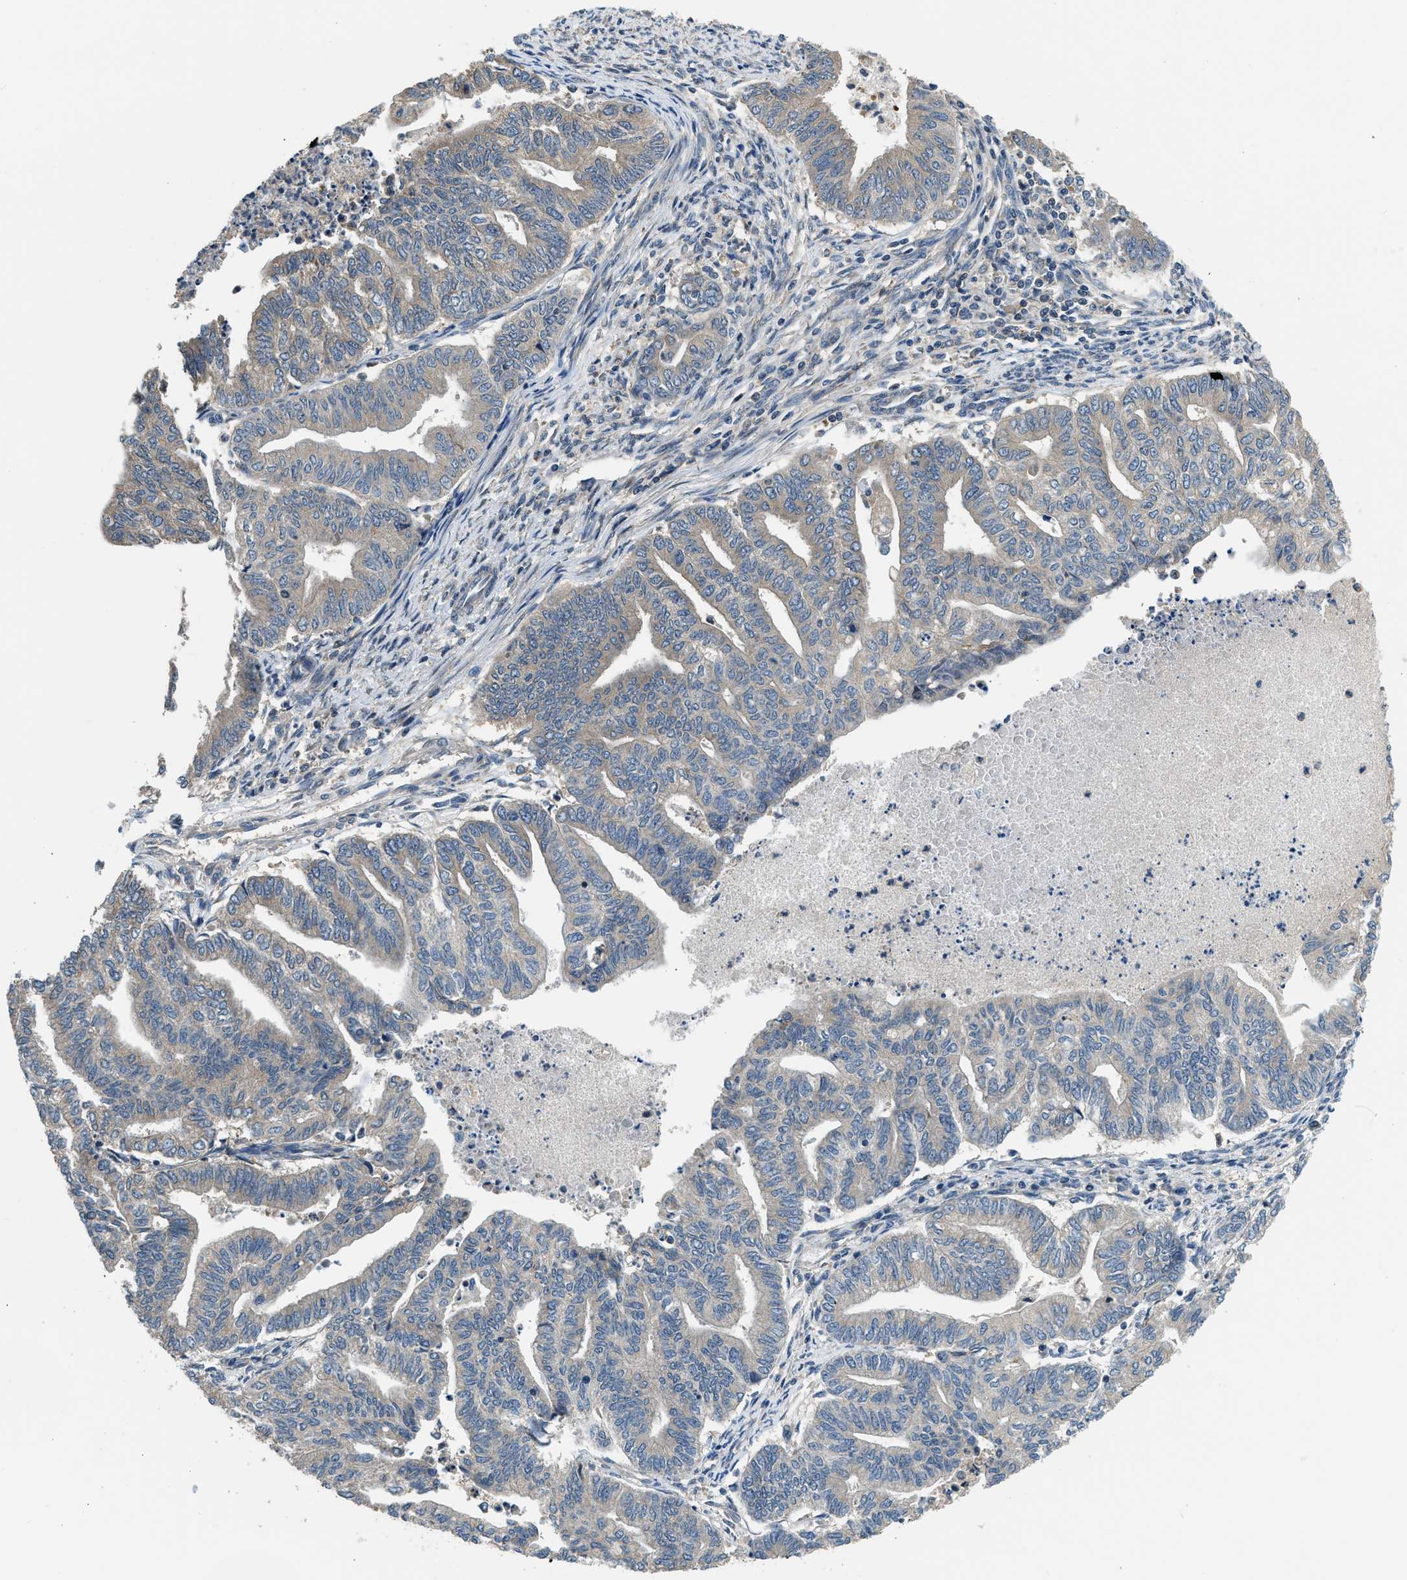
{"staining": {"intensity": "weak", "quantity": ">75%", "location": "cytoplasmic/membranous"}, "tissue": "endometrial cancer", "cell_type": "Tumor cells", "image_type": "cancer", "snomed": [{"axis": "morphology", "description": "Adenocarcinoma, NOS"}, {"axis": "topography", "description": "Endometrium"}], "caption": "Endometrial cancer (adenocarcinoma) was stained to show a protein in brown. There is low levels of weak cytoplasmic/membranous positivity in approximately >75% of tumor cells.", "gene": "IL3RA", "patient": {"sex": "female", "age": 79}}